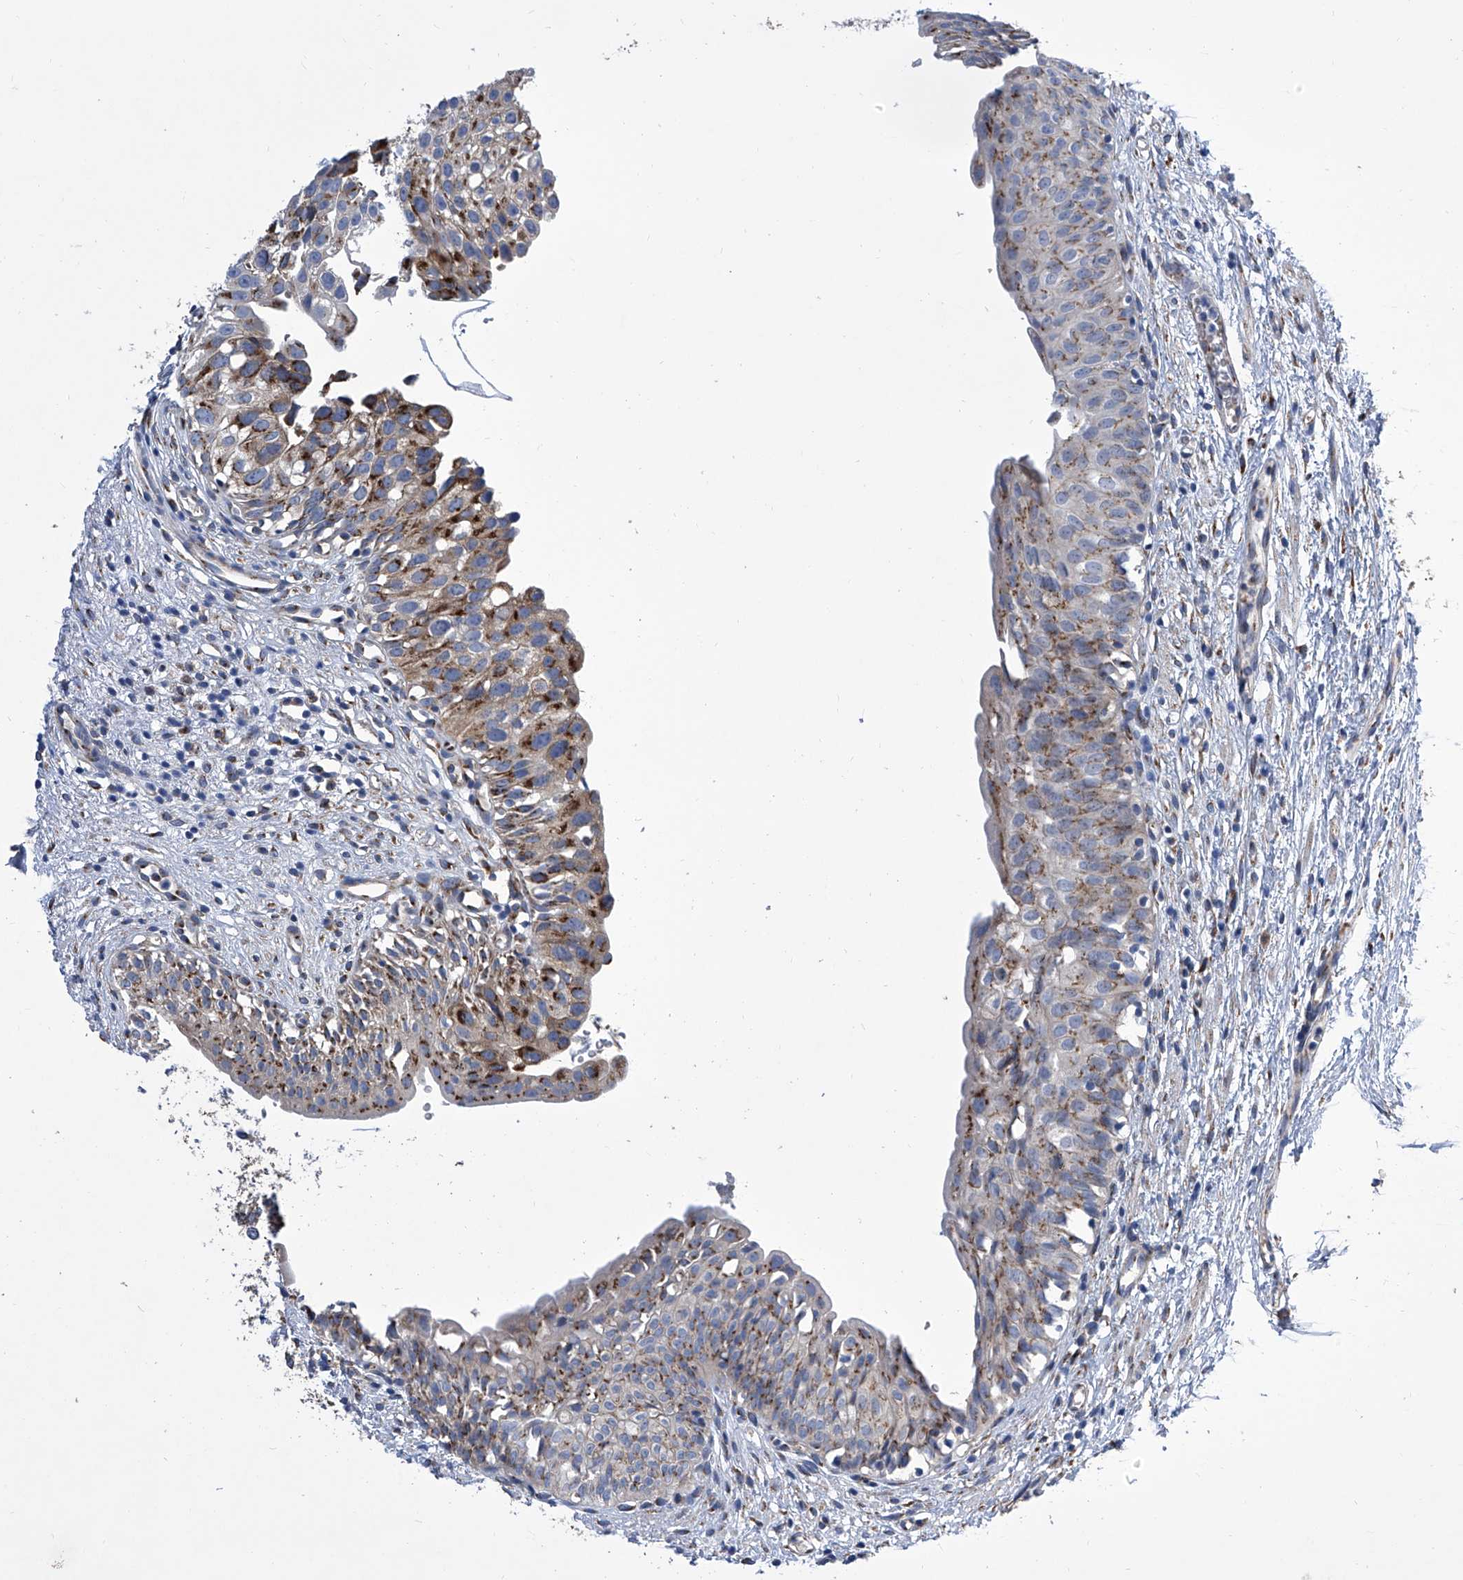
{"staining": {"intensity": "moderate", "quantity": "25%-75%", "location": "cytoplasmic/membranous"}, "tissue": "urinary bladder", "cell_type": "Urothelial cells", "image_type": "normal", "snomed": [{"axis": "morphology", "description": "Normal tissue, NOS"}, {"axis": "topography", "description": "Urinary bladder"}], "caption": "Protein analysis of unremarkable urinary bladder displays moderate cytoplasmic/membranous staining in approximately 25%-75% of urothelial cells. (Stains: DAB (3,3'-diaminobenzidine) in brown, nuclei in blue, Microscopy: brightfield microscopy at high magnification).", "gene": "TJAP1", "patient": {"sex": "male", "age": 51}}